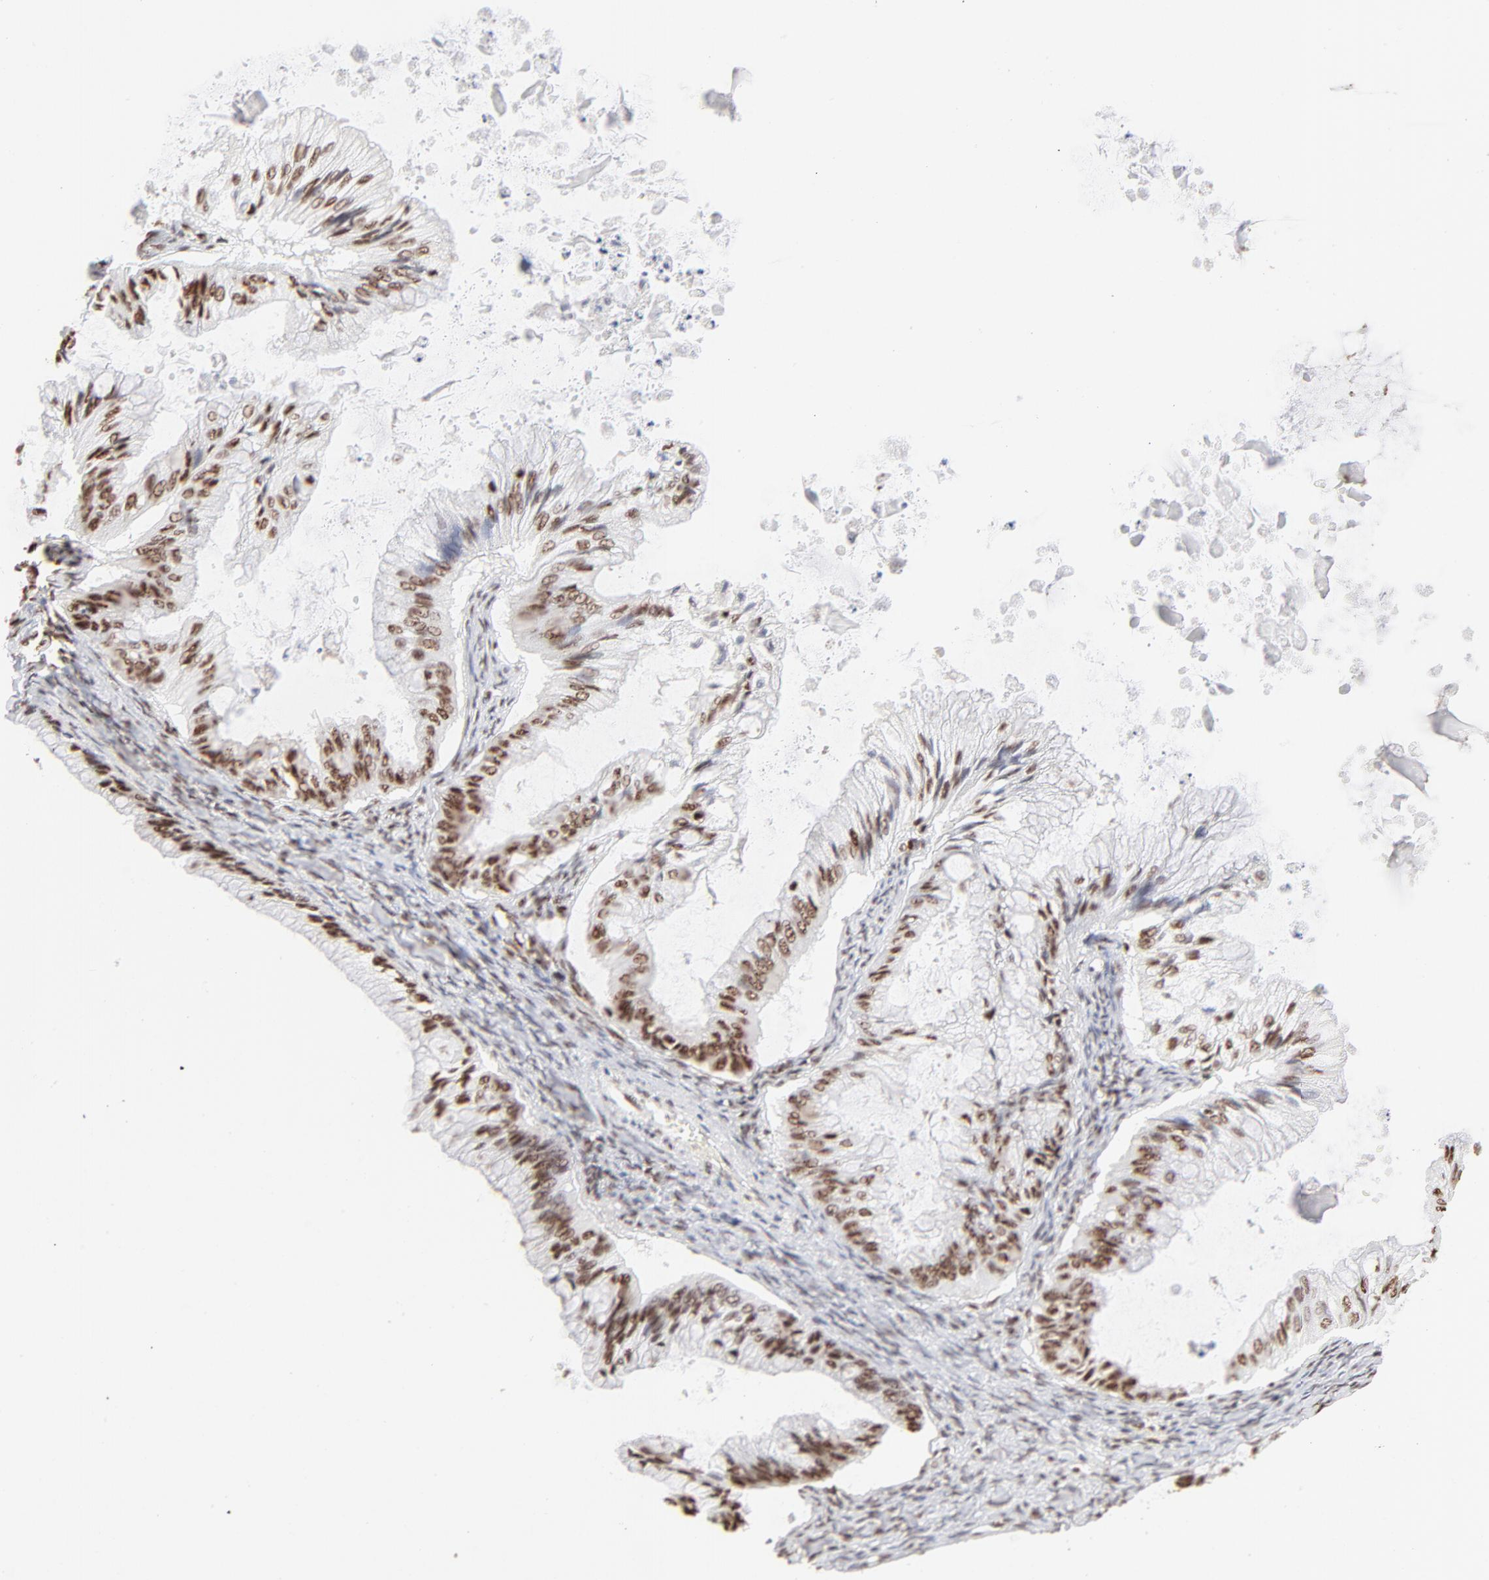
{"staining": {"intensity": "moderate", "quantity": ">75%", "location": "nuclear"}, "tissue": "ovarian cancer", "cell_type": "Tumor cells", "image_type": "cancer", "snomed": [{"axis": "morphology", "description": "Cystadenocarcinoma, mucinous, NOS"}, {"axis": "topography", "description": "Ovary"}], "caption": "Immunohistochemistry (IHC) photomicrograph of human ovarian cancer stained for a protein (brown), which shows medium levels of moderate nuclear expression in about >75% of tumor cells.", "gene": "TARDBP", "patient": {"sex": "female", "age": 57}}